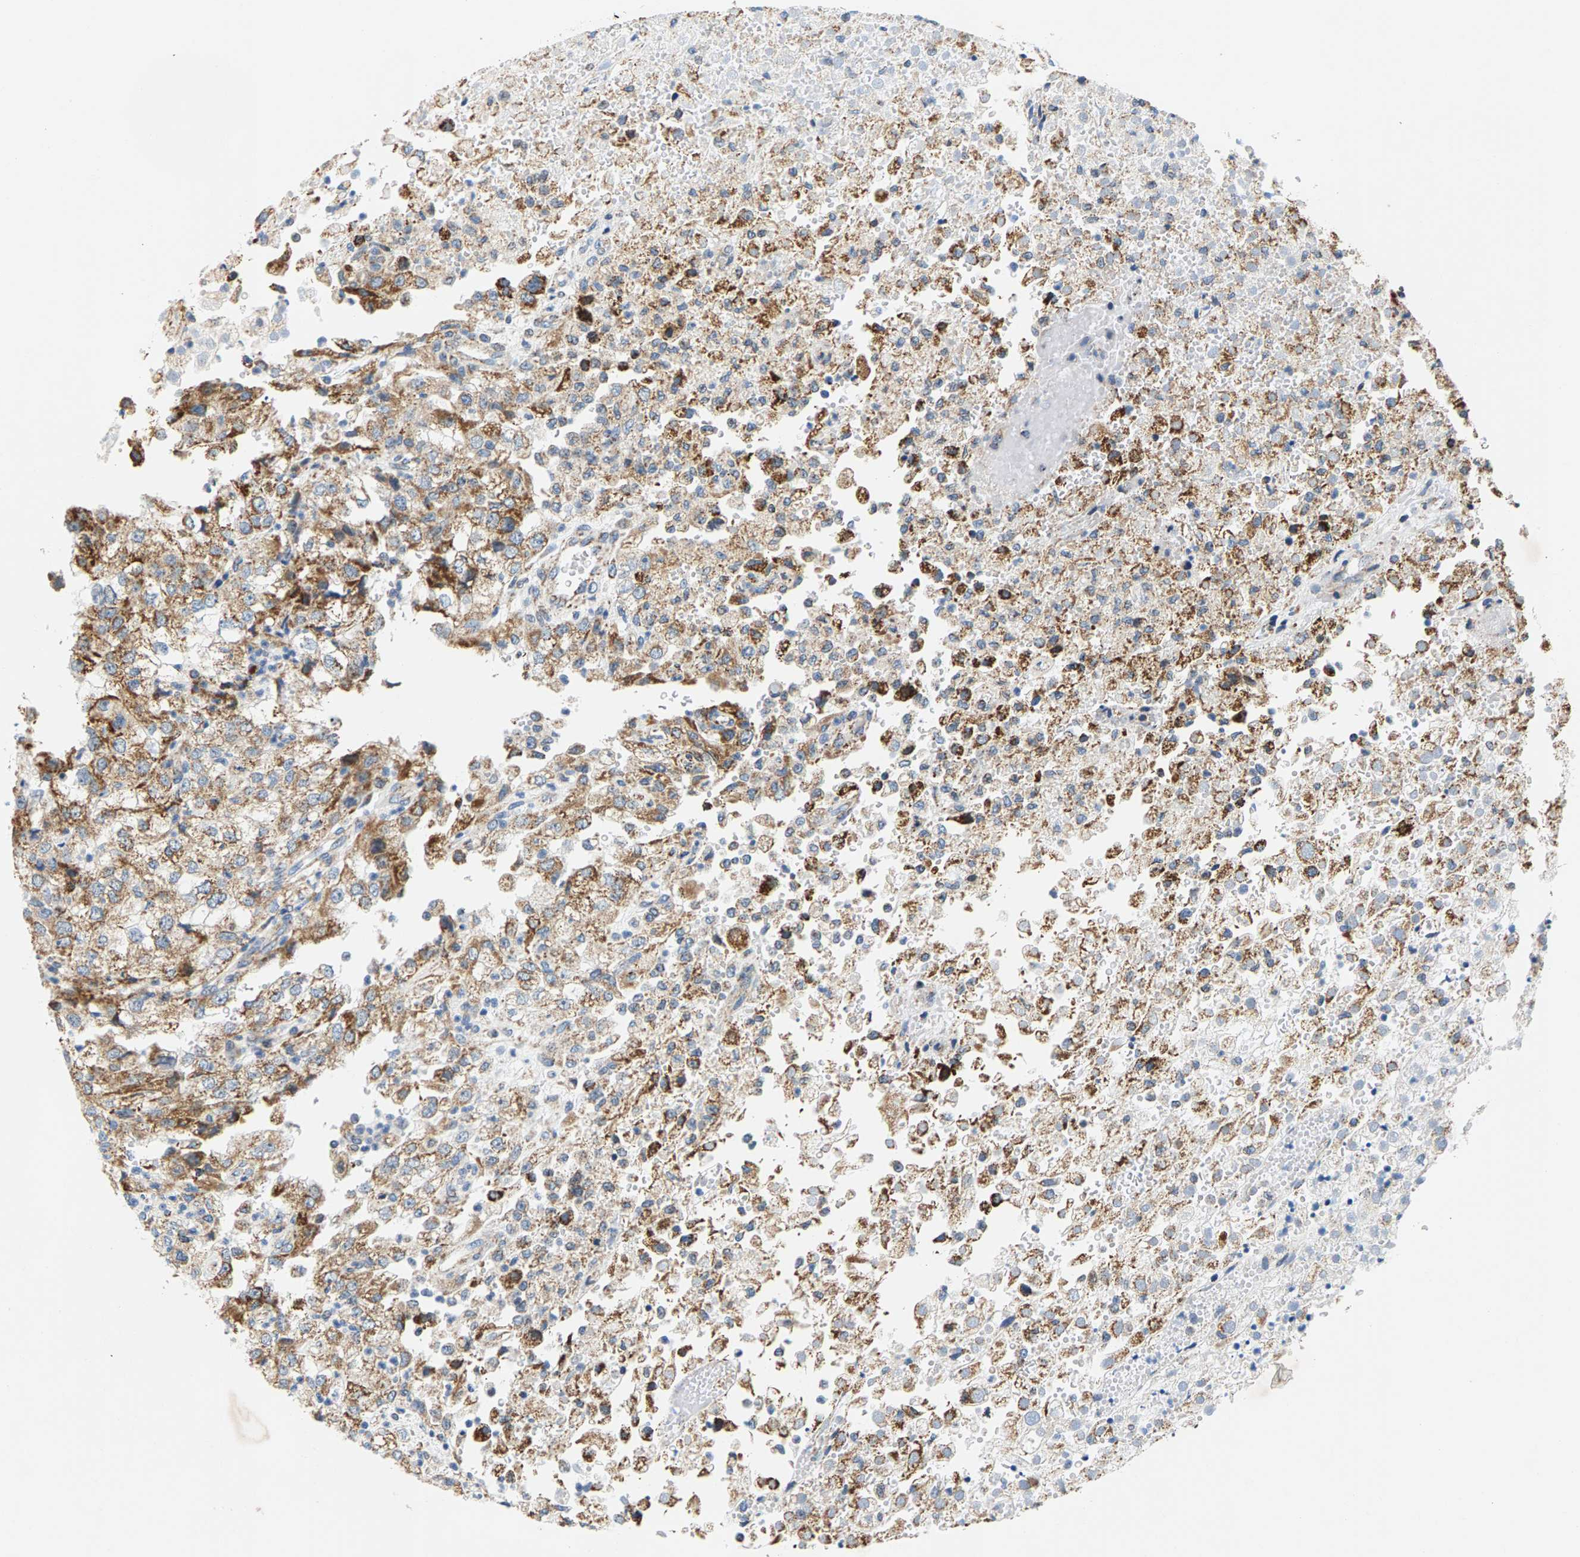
{"staining": {"intensity": "moderate", "quantity": ">75%", "location": "cytoplasmic/membranous"}, "tissue": "renal cancer", "cell_type": "Tumor cells", "image_type": "cancer", "snomed": [{"axis": "morphology", "description": "Adenocarcinoma, NOS"}, {"axis": "topography", "description": "Kidney"}], "caption": "A micrograph of renal adenocarcinoma stained for a protein shows moderate cytoplasmic/membranous brown staining in tumor cells.", "gene": "PDE1A", "patient": {"sex": "female", "age": 54}}